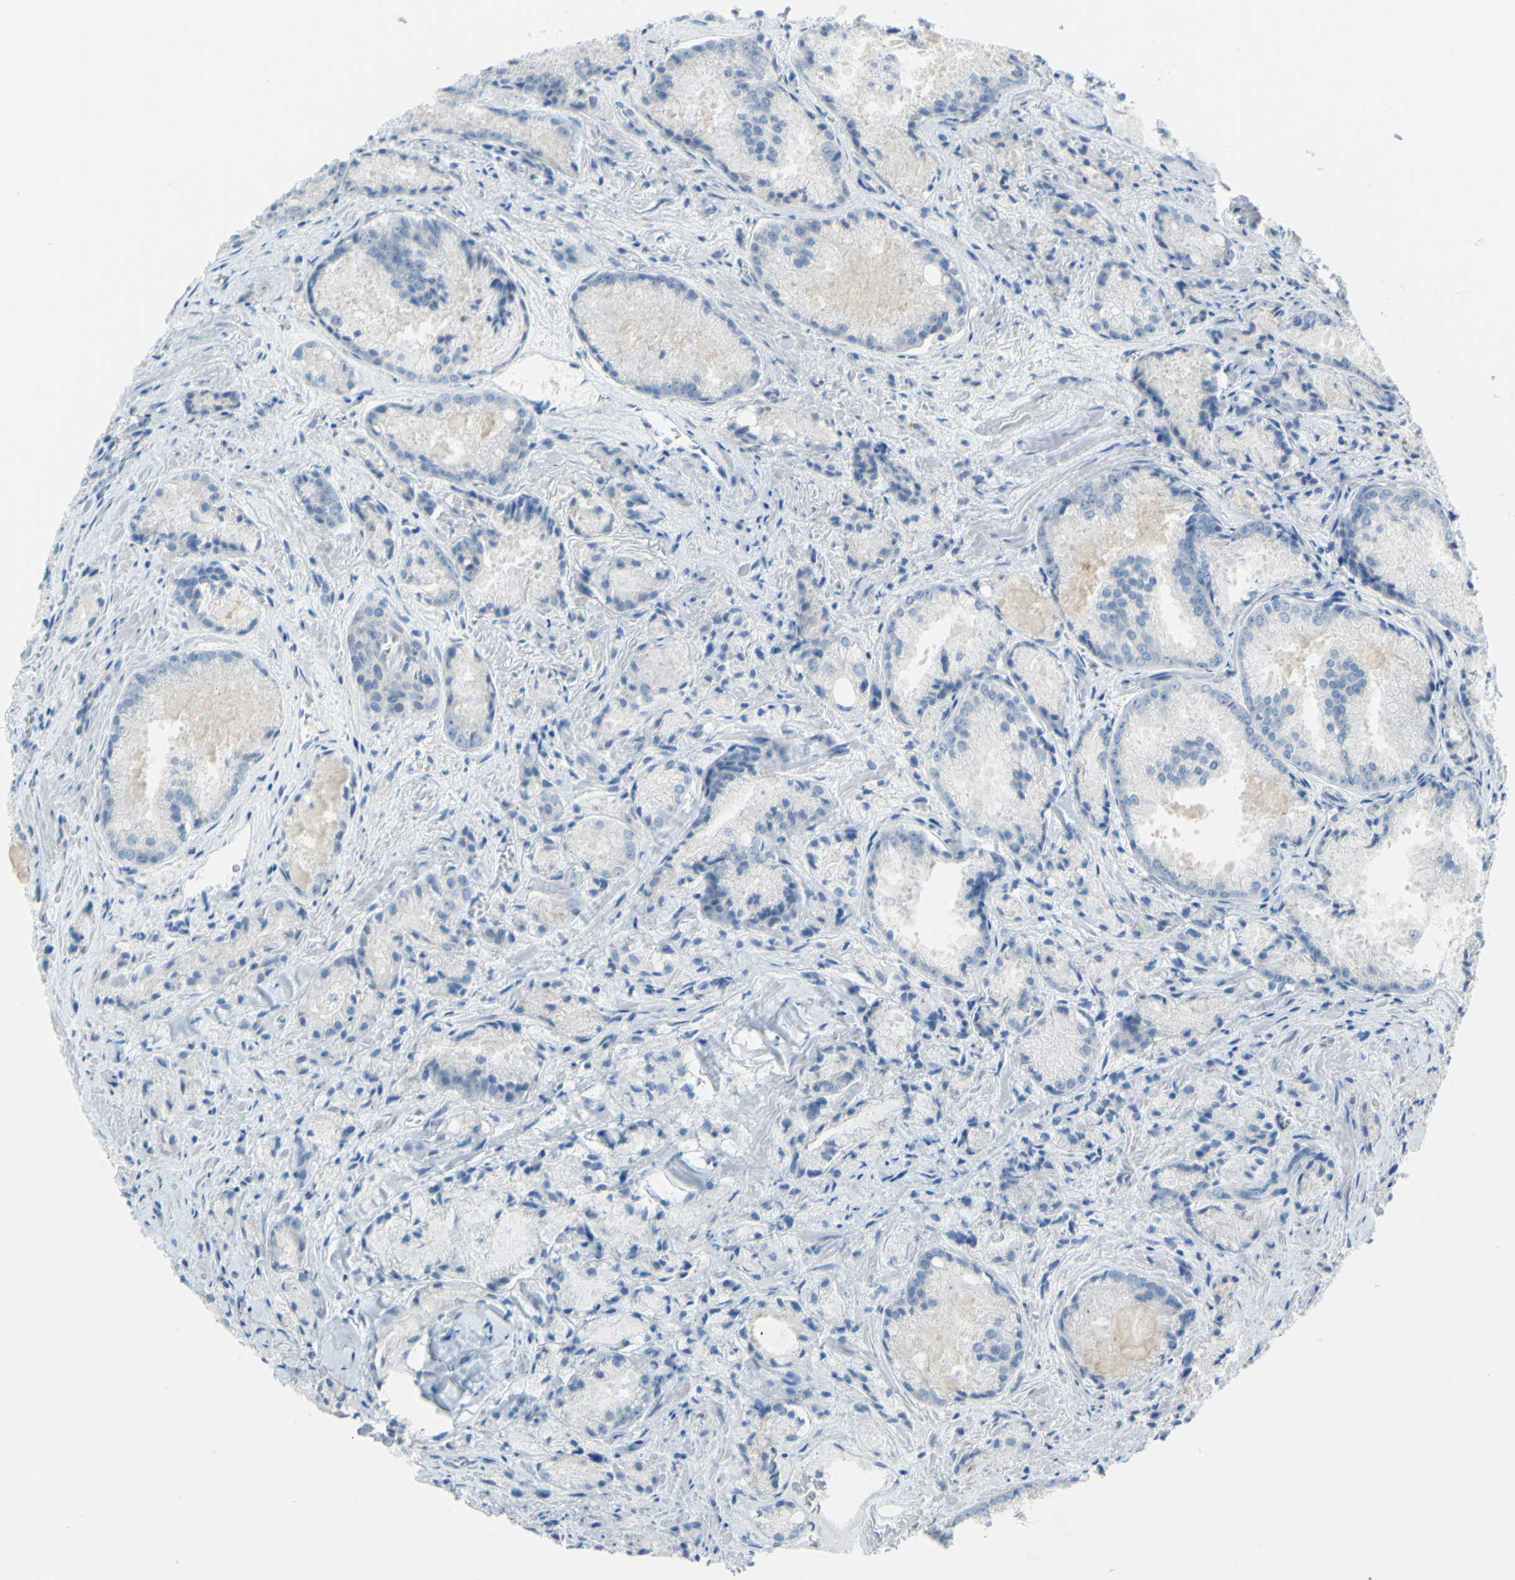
{"staining": {"intensity": "negative", "quantity": "none", "location": "none"}, "tissue": "prostate cancer", "cell_type": "Tumor cells", "image_type": "cancer", "snomed": [{"axis": "morphology", "description": "Adenocarcinoma, Low grade"}, {"axis": "topography", "description": "Prostate"}], "caption": "DAB immunohistochemical staining of human prostate adenocarcinoma (low-grade) displays no significant expression in tumor cells.", "gene": "SLC1A2", "patient": {"sex": "male", "age": 64}}